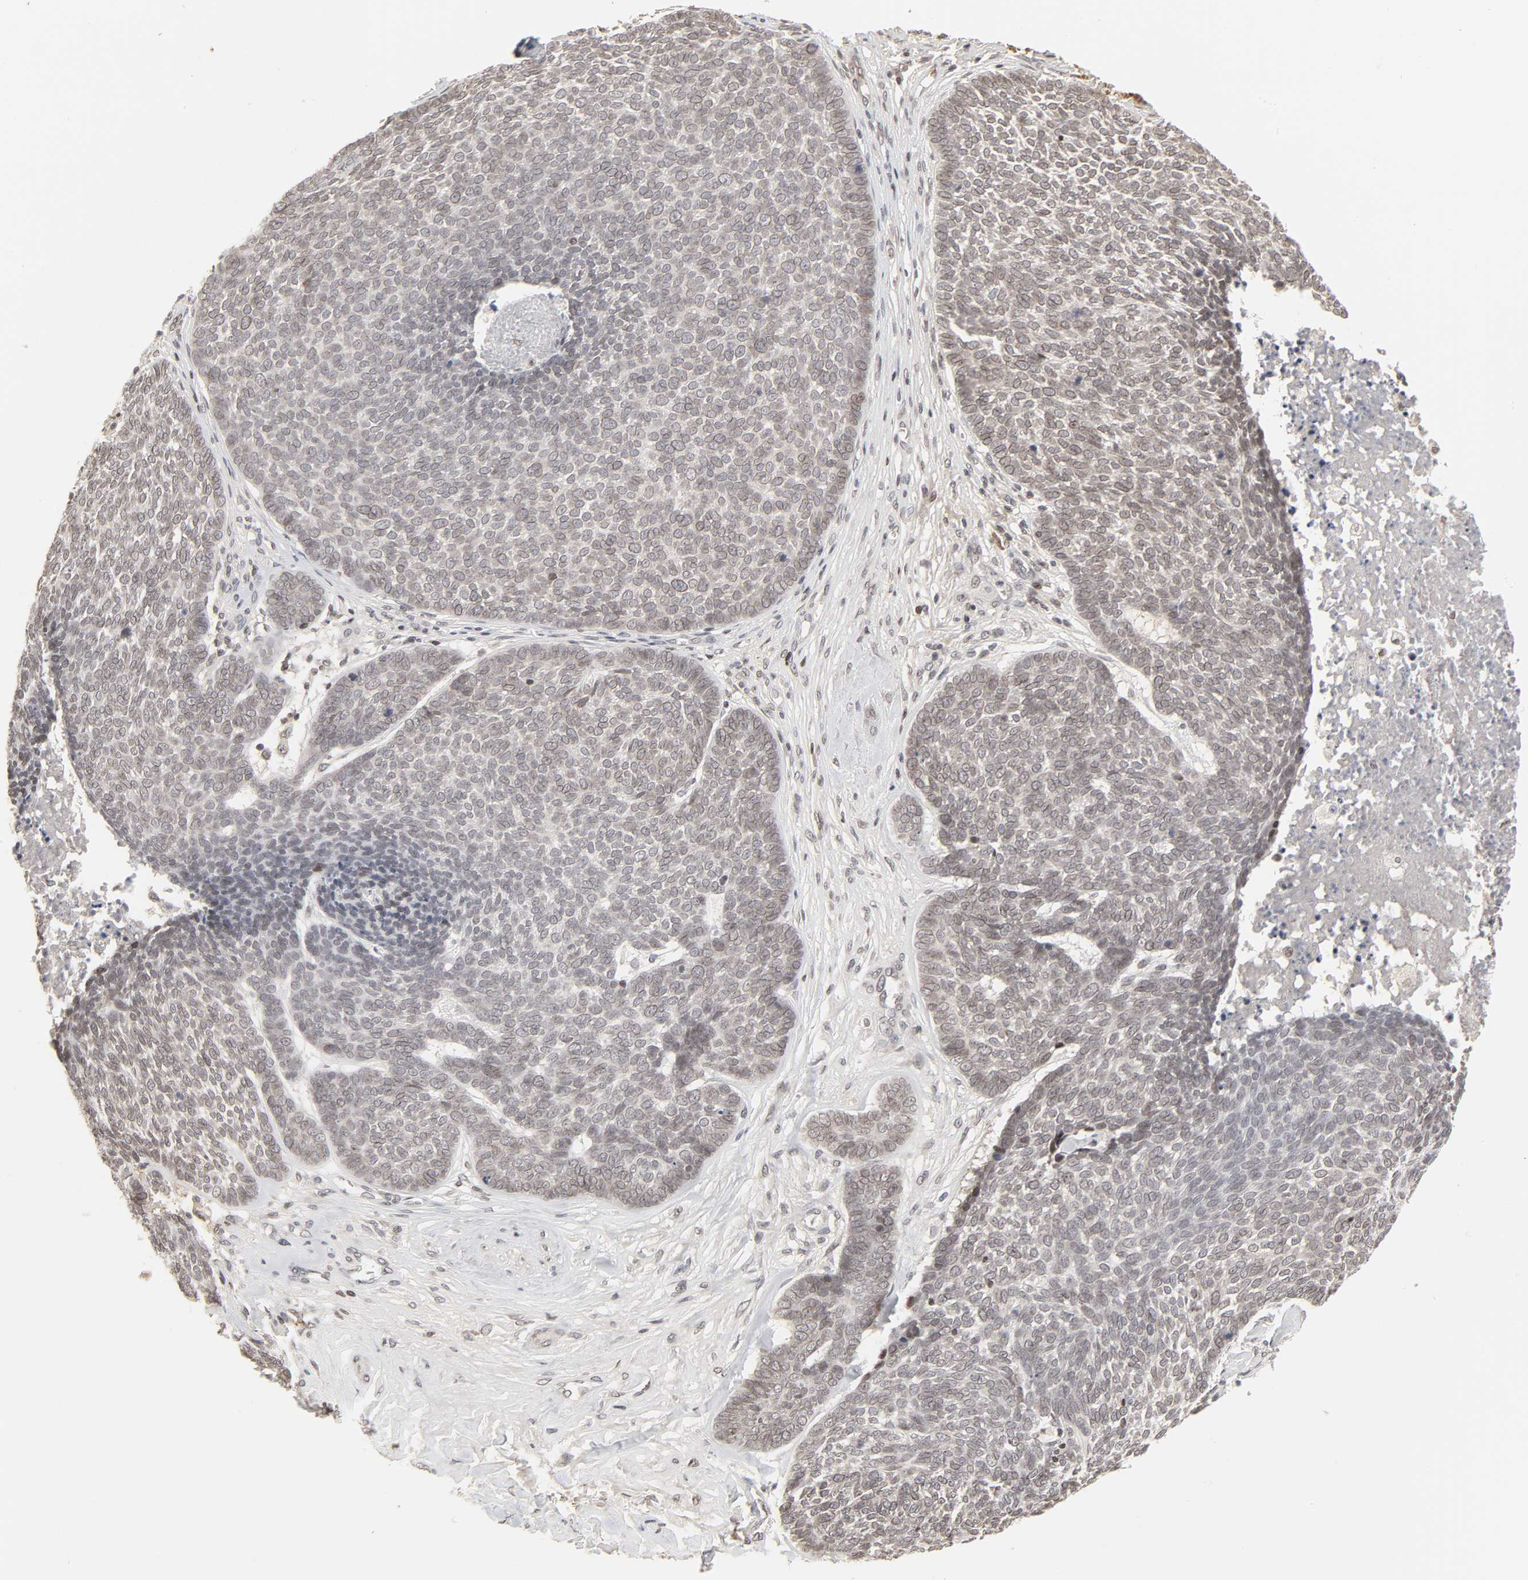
{"staining": {"intensity": "weak", "quantity": "25%-75%", "location": "nuclear"}, "tissue": "skin cancer", "cell_type": "Tumor cells", "image_type": "cancer", "snomed": [{"axis": "morphology", "description": "Basal cell carcinoma"}, {"axis": "topography", "description": "Skin"}], "caption": "An image of human skin cancer (basal cell carcinoma) stained for a protein reveals weak nuclear brown staining in tumor cells.", "gene": "CPN2", "patient": {"sex": "male", "age": 84}}